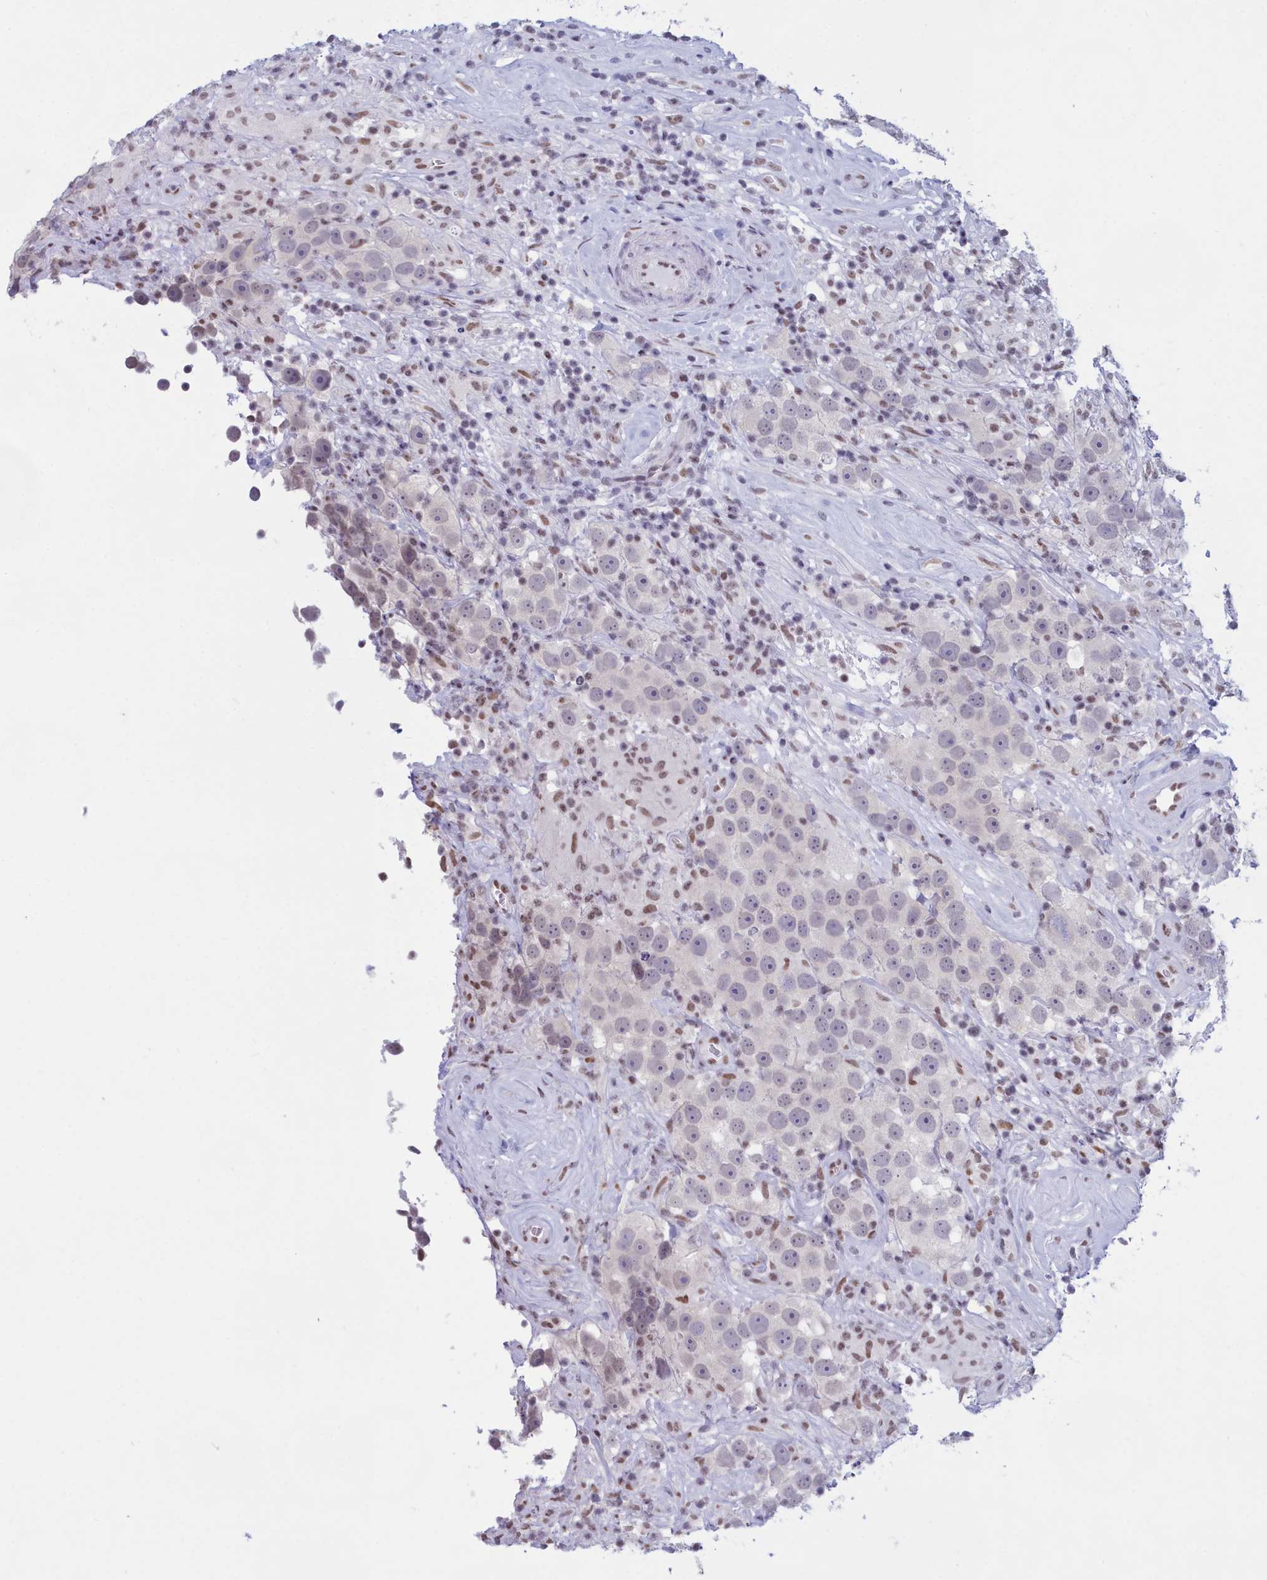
{"staining": {"intensity": "negative", "quantity": "none", "location": "none"}, "tissue": "testis cancer", "cell_type": "Tumor cells", "image_type": "cancer", "snomed": [{"axis": "morphology", "description": "Seminoma, NOS"}, {"axis": "topography", "description": "Testis"}], "caption": "Immunohistochemistry of human testis cancer (seminoma) shows no expression in tumor cells.", "gene": "CDC26", "patient": {"sex": "male", "age": 49}}